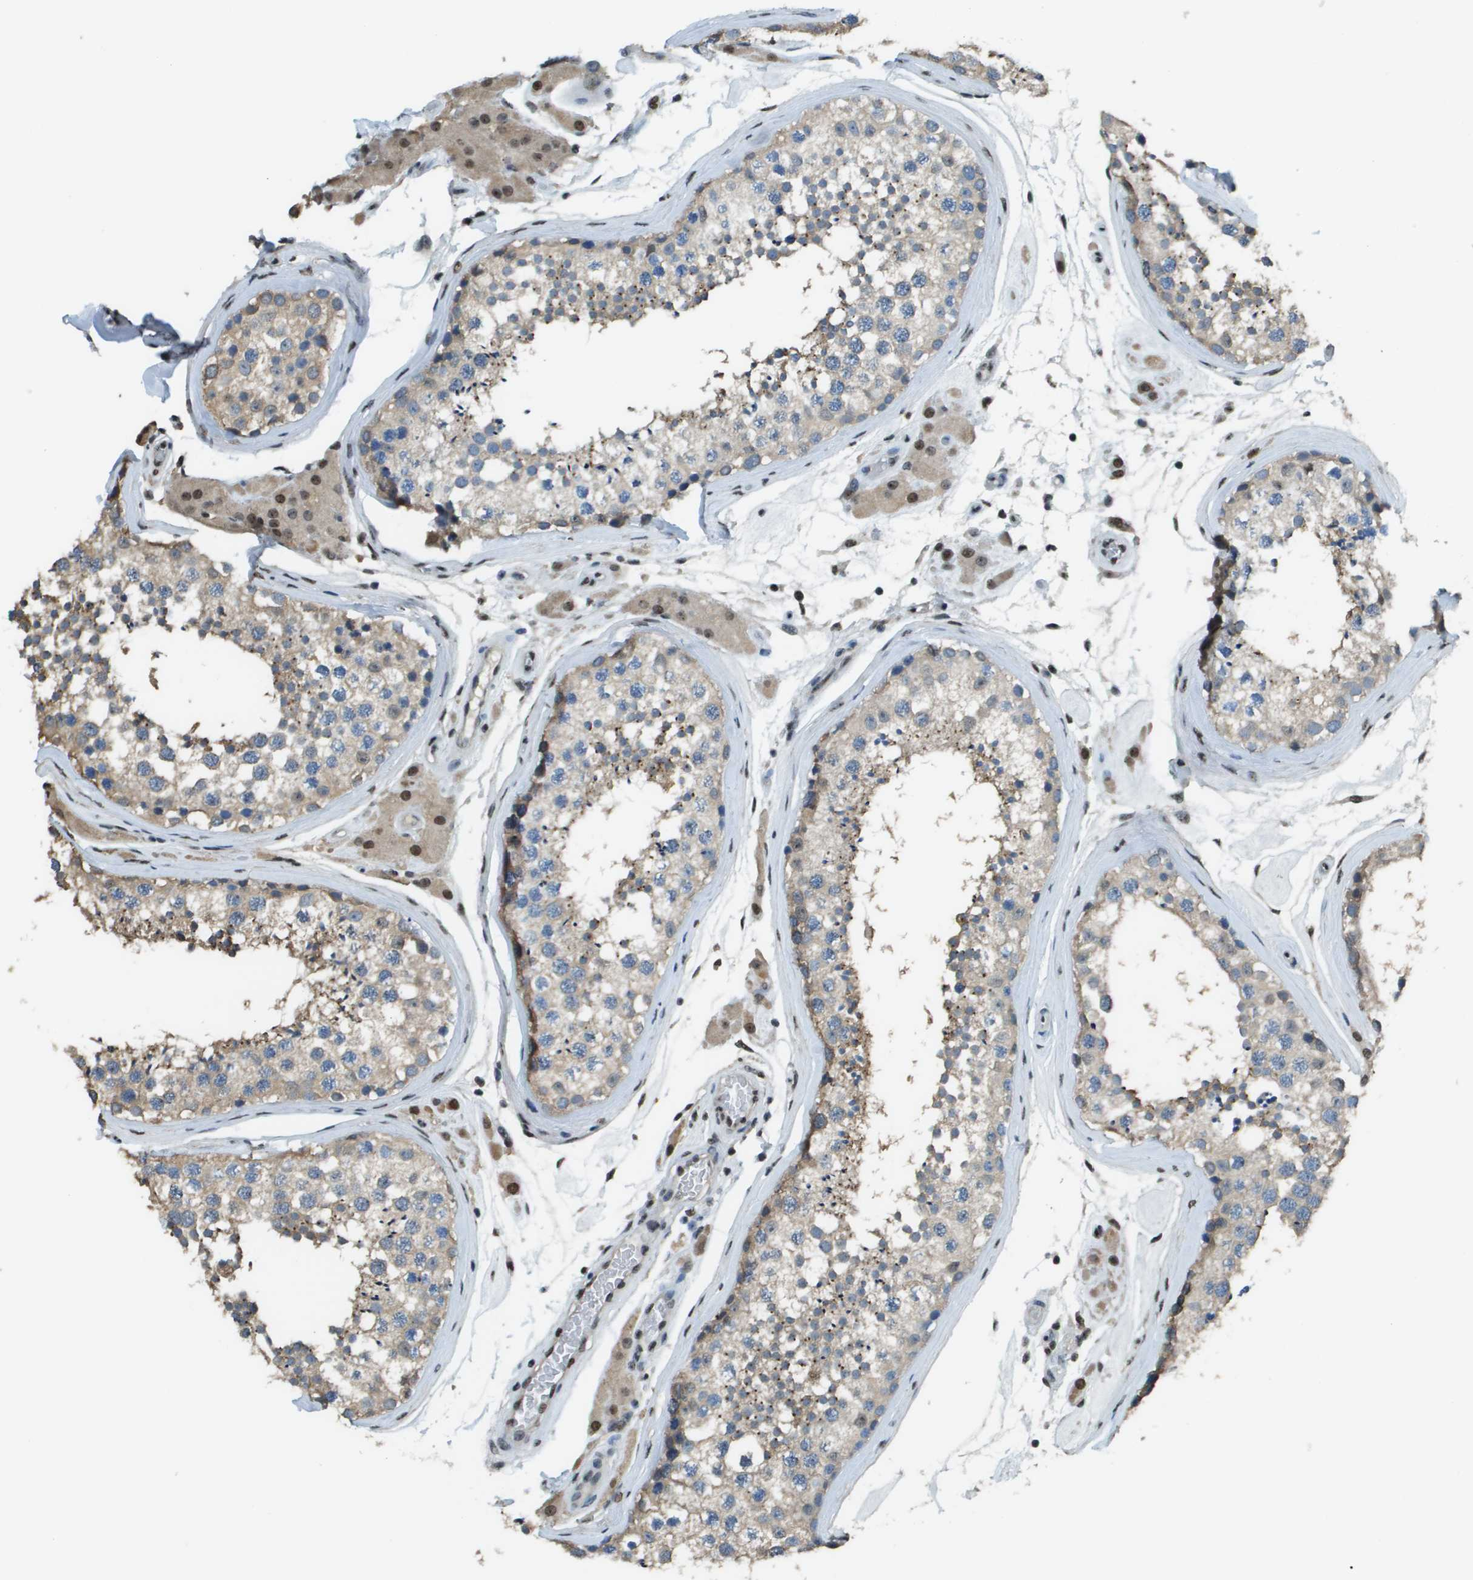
{"staining": {"intensity": "weak", "quantity": ">75%", "location": "cytoplasmic/membranous"}, "tissue": "testis", "cell_type": "Cells in seminiferous ducts", "image_type": "normal", "snomed": [{"axis": "morphology", "description": "Normal tissue, NOS"}, {"axis": "topography", "description": "Testis"}], "caption": "An immunohistochemistry (IHC) histopathology image of normal tissue is shown. Protein staining in brown labels weak cytoplasmic/membranous positivity in testis within cells in seminiferous ducts.", "gene": "SP100", "patient": {"sex": "male", "age": 46}}